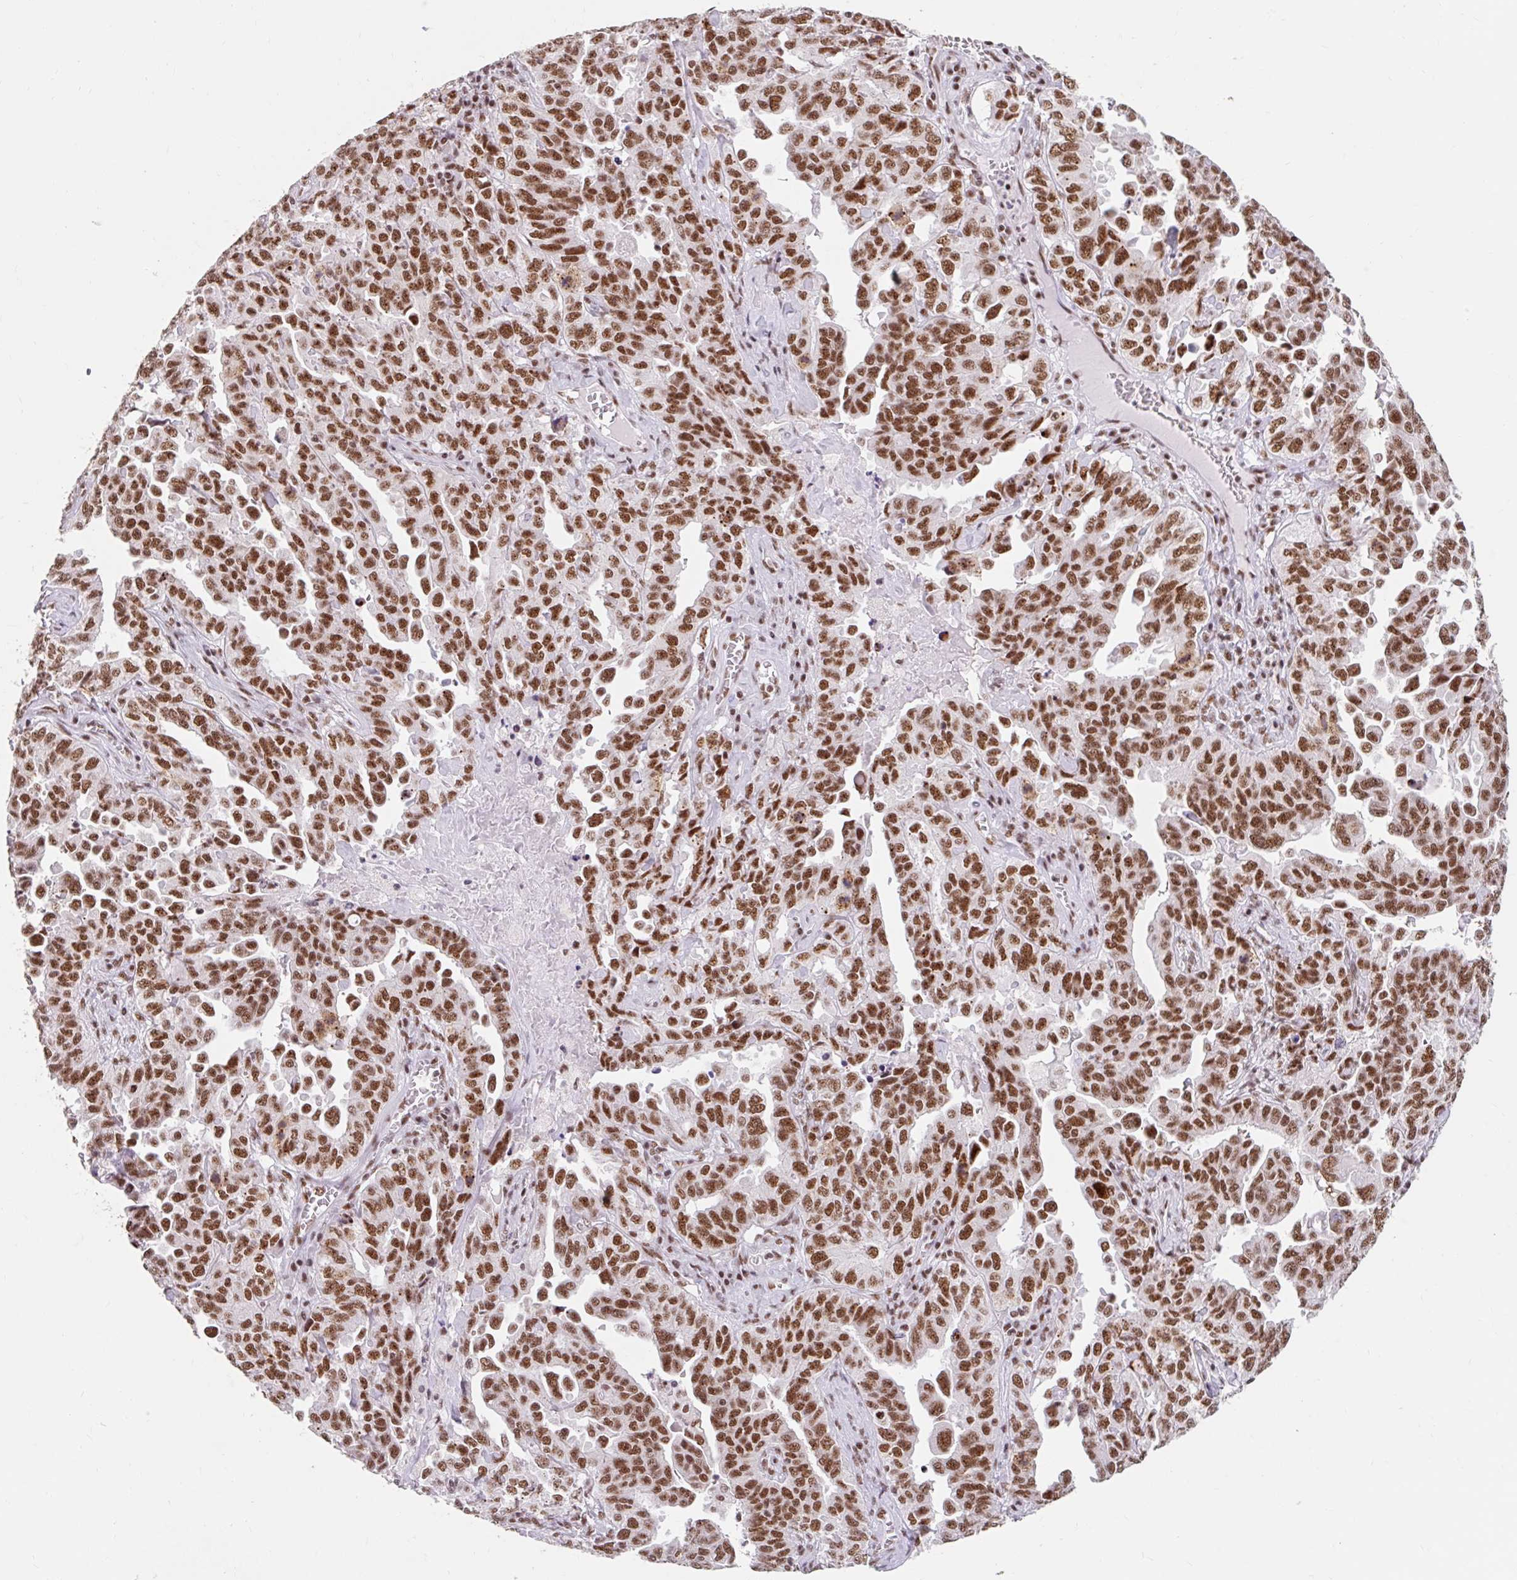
{"staining": {"intensity": "moderate", "quantity": ">75%", "location": "nuclear"}, "tissue": "ovarian cancer", "cell_type": "Tumor cells", "image_type": "cancer", "snomed": [{"axis": "morphology", "description": "Carcinoma, endometroid"}, {"axis": "topography", "description": "Ovary"}], "caption": "Immunohistochemistry (IHC) (DAB (3,3'-diaminobenzidine)) staining of endometroid carcinoma (ovarian) shows moderate nuclear protein staining in approximately >75% of tumor cells. (DAB (3,3'-diaminobenzidine) = brown stain, brightfield microscopy at high magnification).", "gene": "SRSF10", "patient": {"sex": "female", "age": 62}}